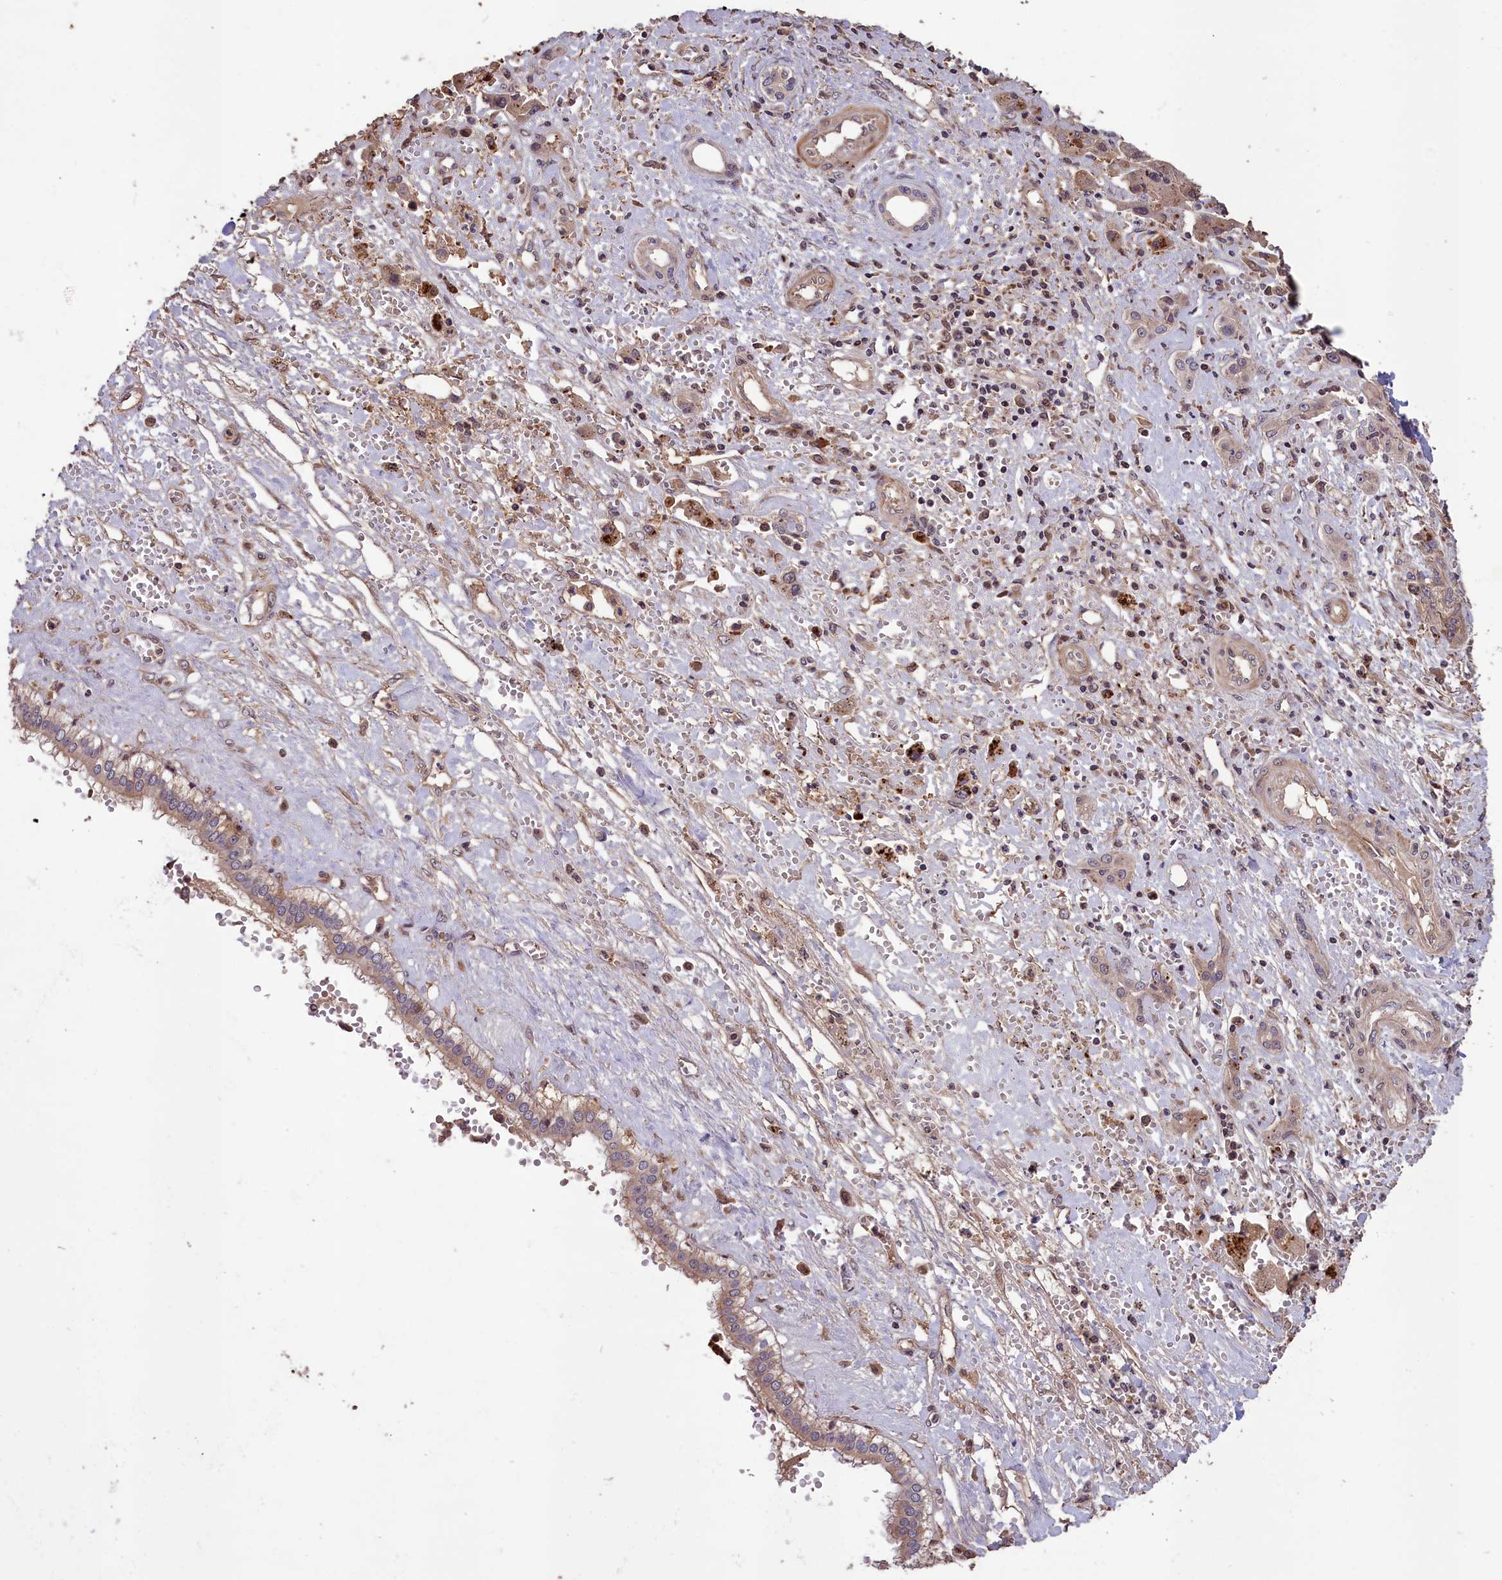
{"staining": {"intensity": "moderate", "quantity": "25%-75%", "location": "cytoplasmic/membranous"}, "tissue": "liver cancer", "cell_type": "Tumor cells", "image_type": "cancer", "snomed": [{"axis": "morphology", "description": "Cholangiocarcinoma"}, {"axis": "topography", "description": "Liver"}], "caption": "High-power microscopy captured an immunohistochemistry histopathology image of cholangiocarcinoma (liver), revealing moderate cytoplasmic/membranous positivity in approximately 25%-75% of tumor cells. The protein of interest is stained brown, and the nuclei are stained in blue (DAB (3,3'-diaminobenzidine) IHC with brightfield microscopy, high magnification).", "gene": "DNAJB9", "patient": {"sex": "male", "age": 67}}